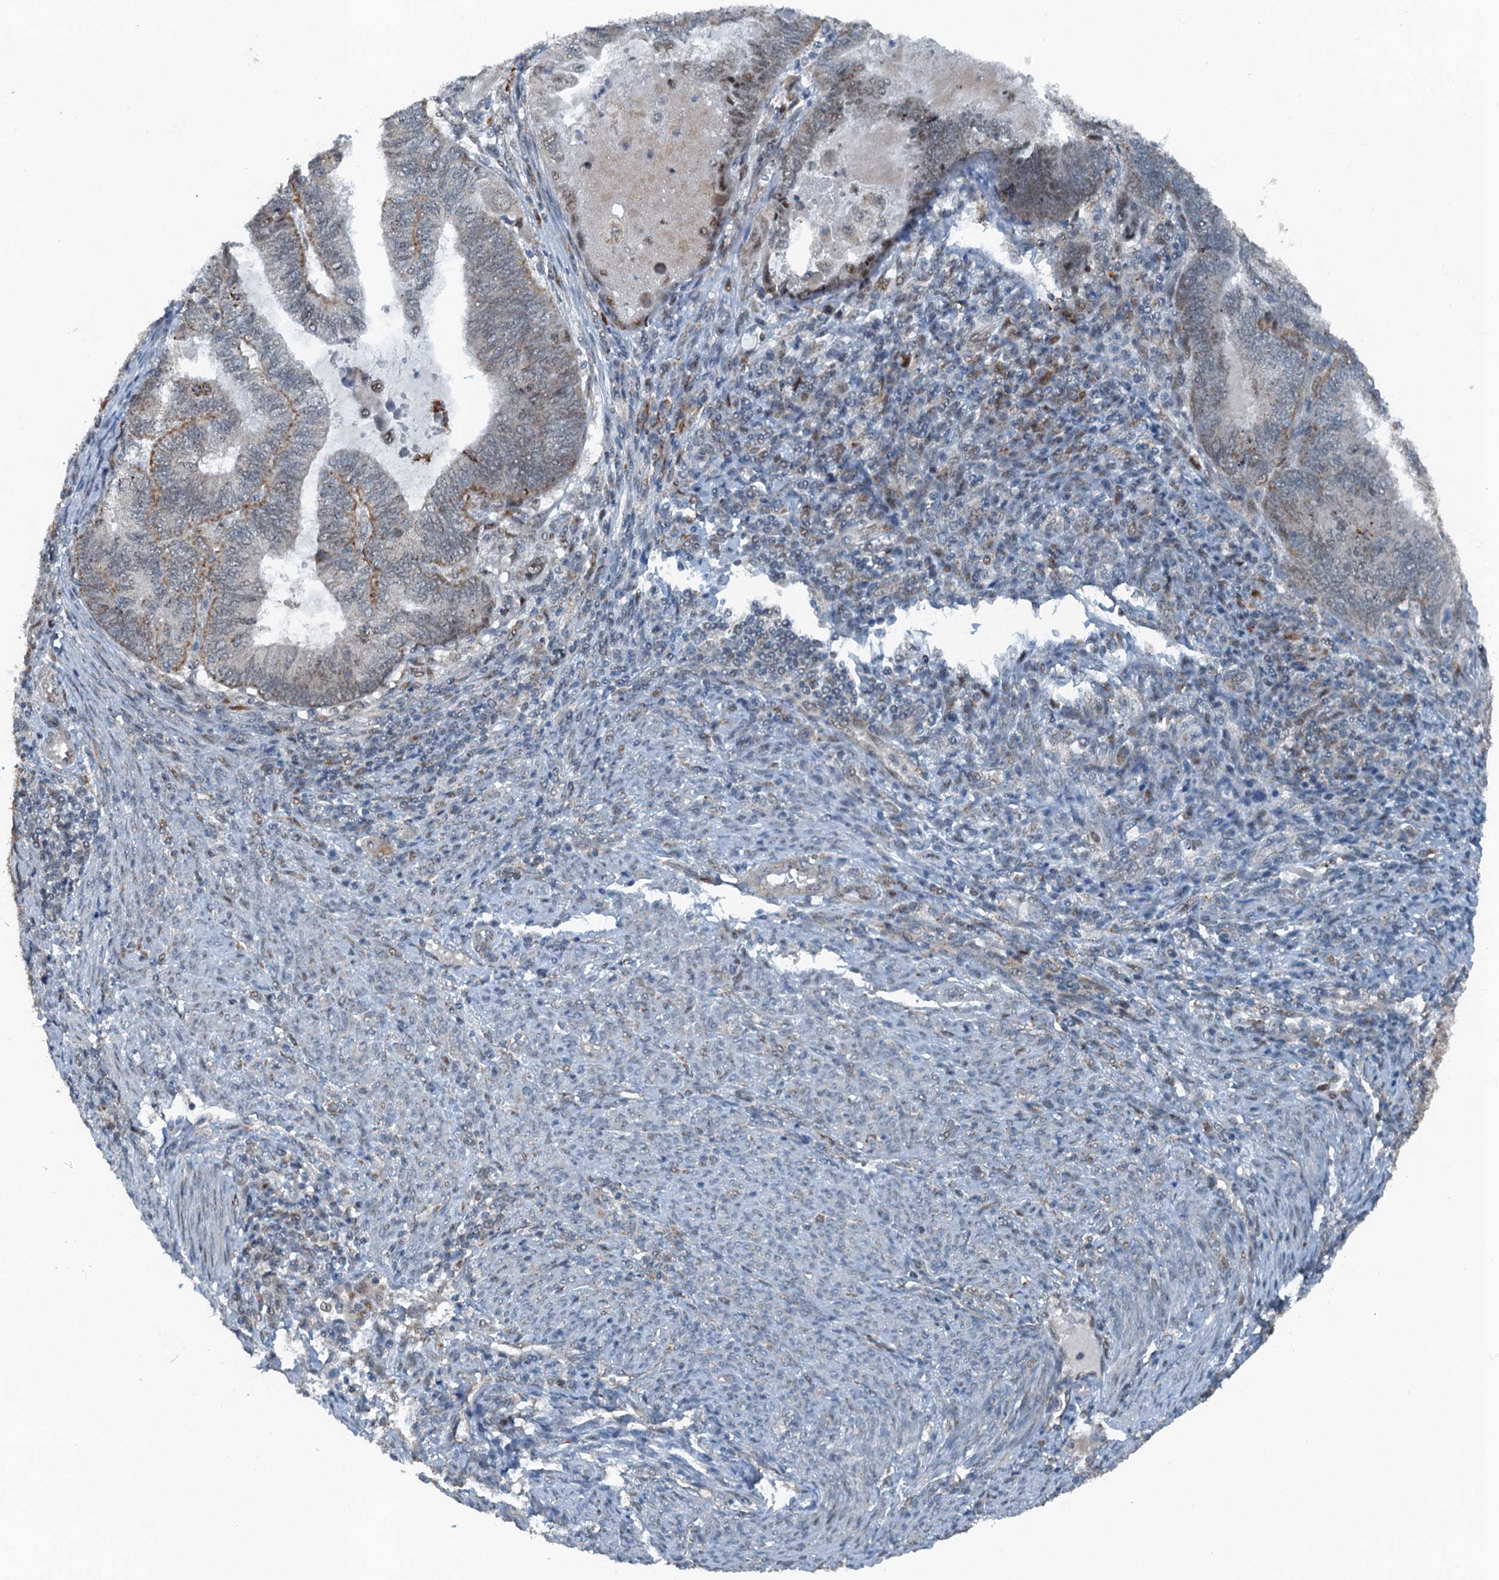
{"staining": {"intensity": "negative", "quantity": "none", "location": "none"}, "tissue": "endometrial cancer", "cell_type": "Tumor cells", "image_type": "cancer", "snomed": [{"axis": "morphology", "description": "Adenocarcinoma, NOS"}, {"axis": "topography", "description": "Uterus"}, {"axis": "topography", "description": "Endometrium"}], "caption": "Human endometrial cancer stained for a protein using immunohistochemistry displays no positivity in tumor cells.", "gene": "BMERB1", "patient": {"sex": "female", "age": 70}}